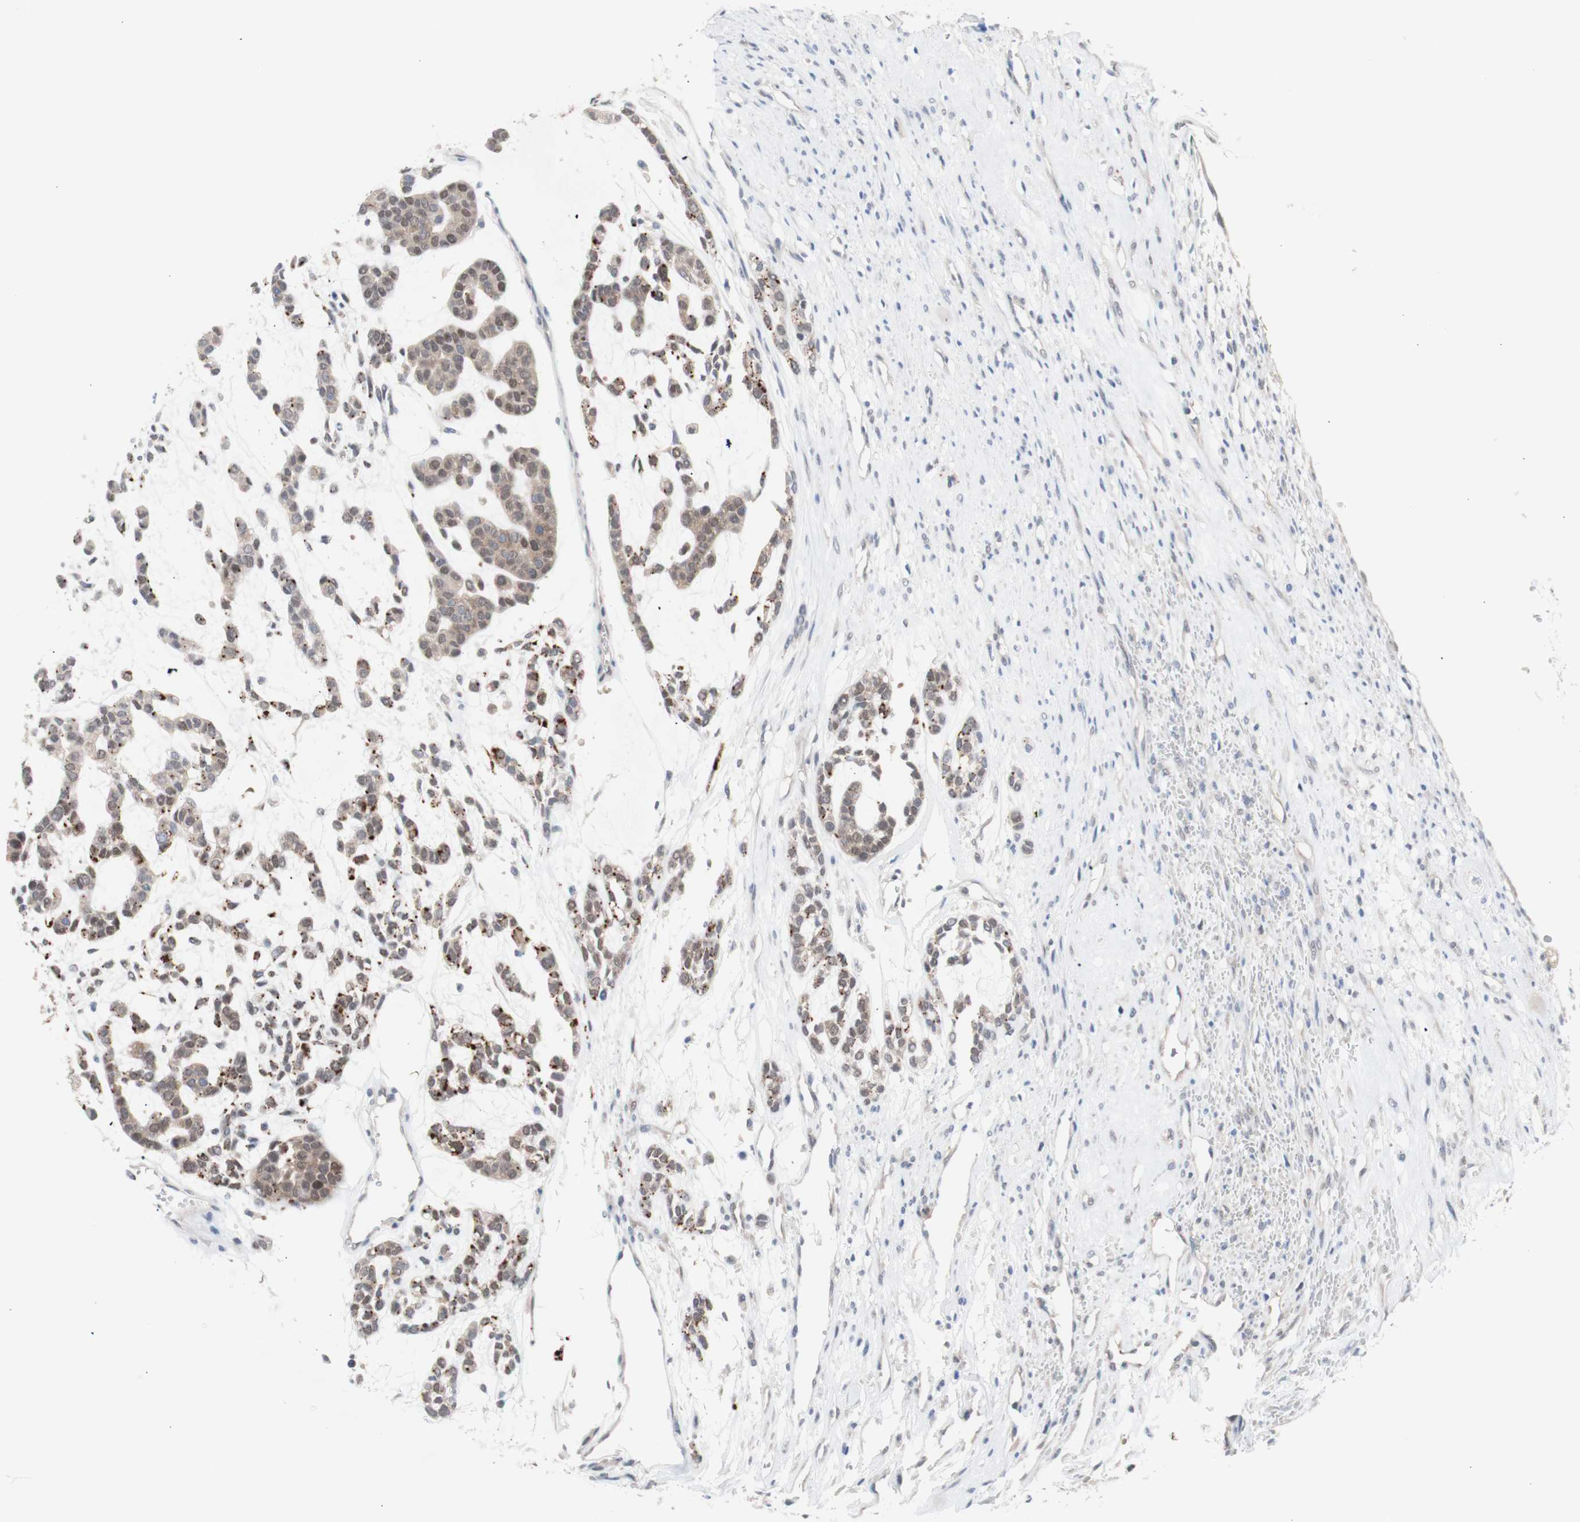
{"staining": {"intensity": "weak", "quantity": ">75%", "location": "cytoplasmic/membranous,nuclear"}, "tissue": "head and neck cancer", "cell_type": "Tumor cells", "image_type": "cancer", "snomed": [{"axis": "morphology", "description": "Adenocarcinoma, NOS"}, {"axis": "morphology", "description": "Adenoma, NOS"}, {"axis": "topography", "description": "Head-Neck"}], "caption": "Head and neck adenocarcinoma stained for a protein (brown) reveals weak cytoplasmic/membranous and nuclear positive staining in approximately >75% of tumor cells.", "gene": "PRMT5", "patient": {"sex": "female", "age": 55}}